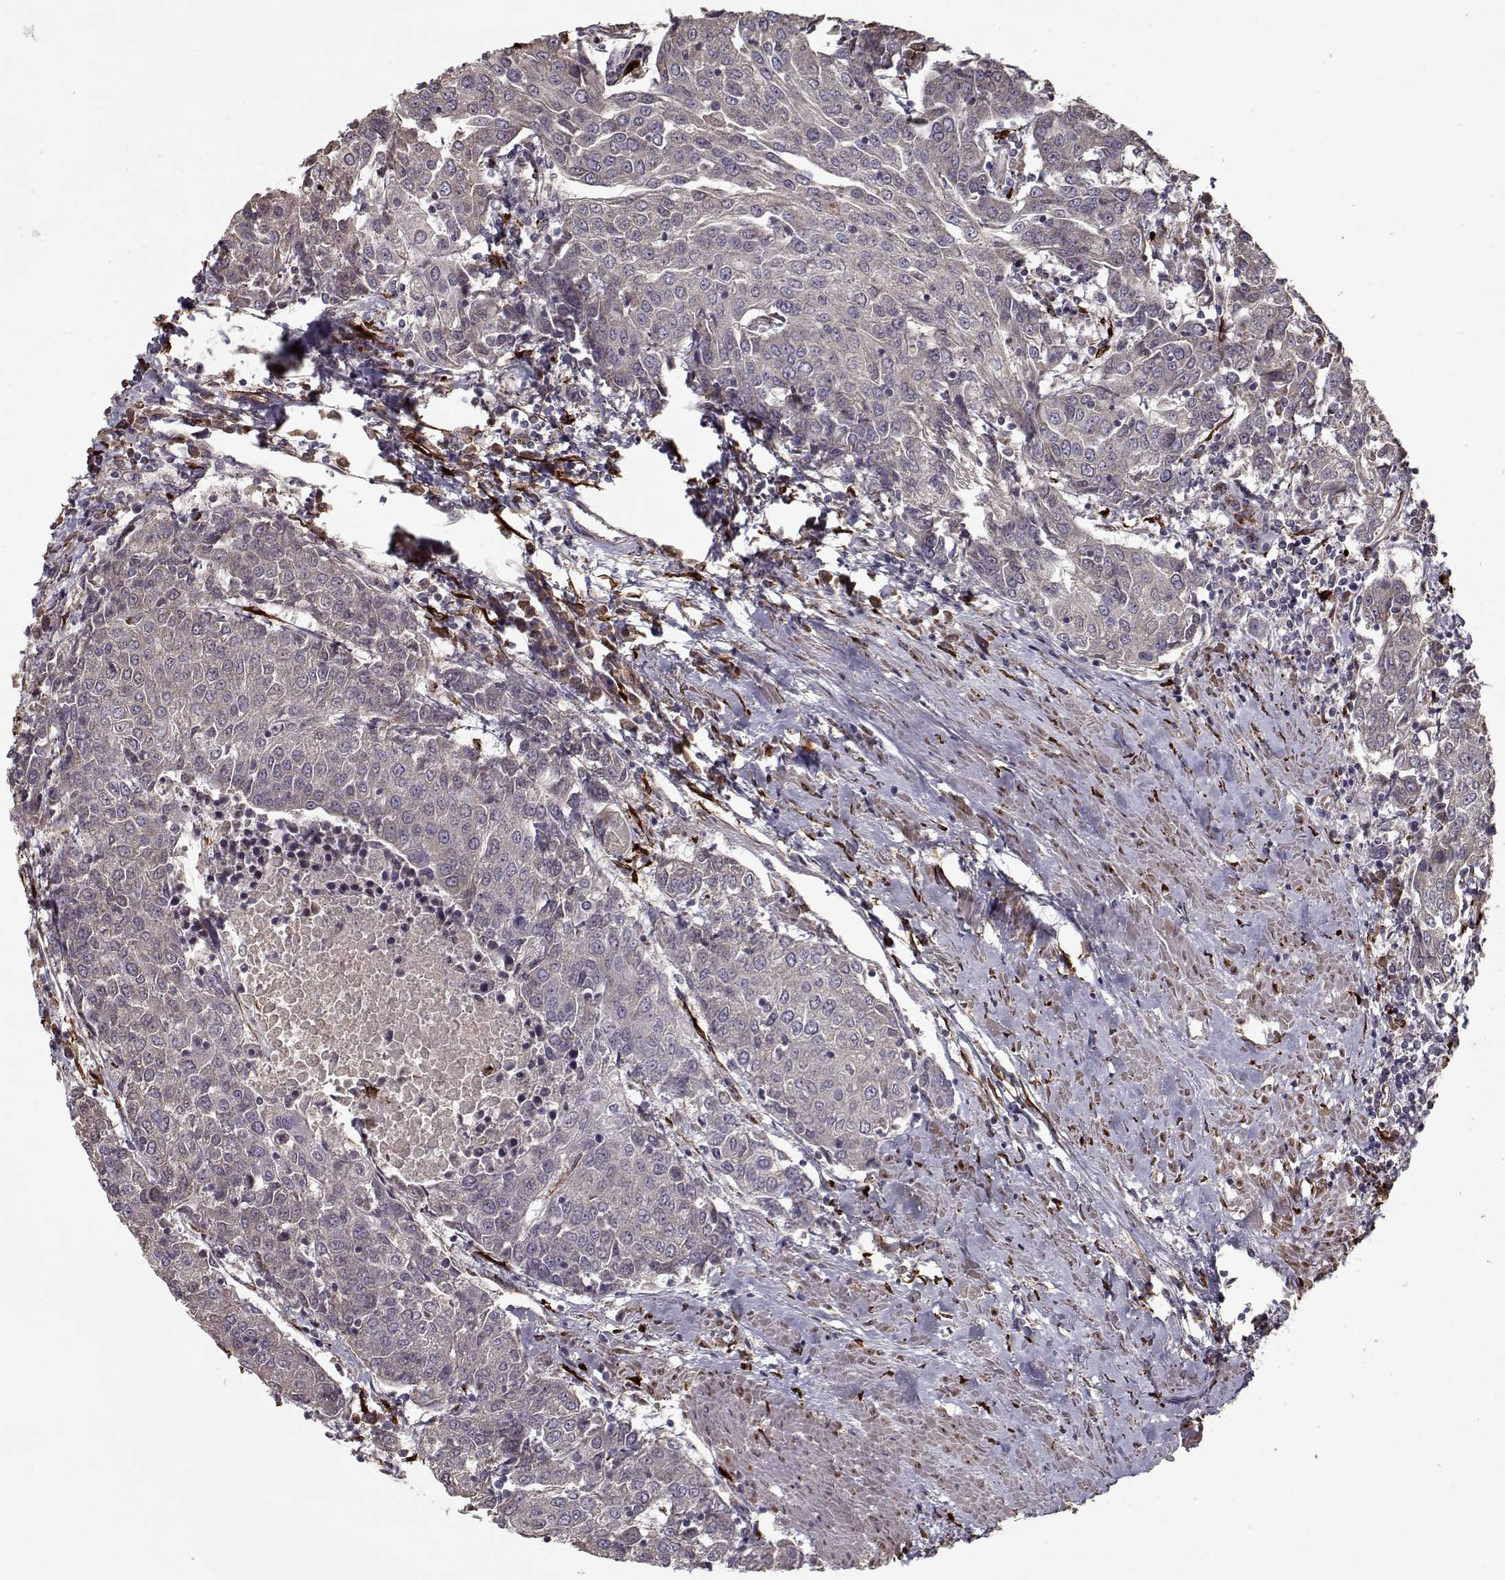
{"staining": {"intensity": "weak", "quantity": "<25%", "location": "cytoplasmic/membranous"}, "tissue": "urothelial cancer", "cell_type": "Tumor cells", "image_type": "cancer", "snomed": [{"axis": "morphology", "description": "Urothelial carcinoma, High grade"}, {"axis": "topography", "description": "Urinary bladder"}], "caption": "Human urothelial cancer stained for a protein using IHC displays no staining in tumor cells.", "gene": "IMMP1L", "patient": {"sex": "female", "age": 85}}